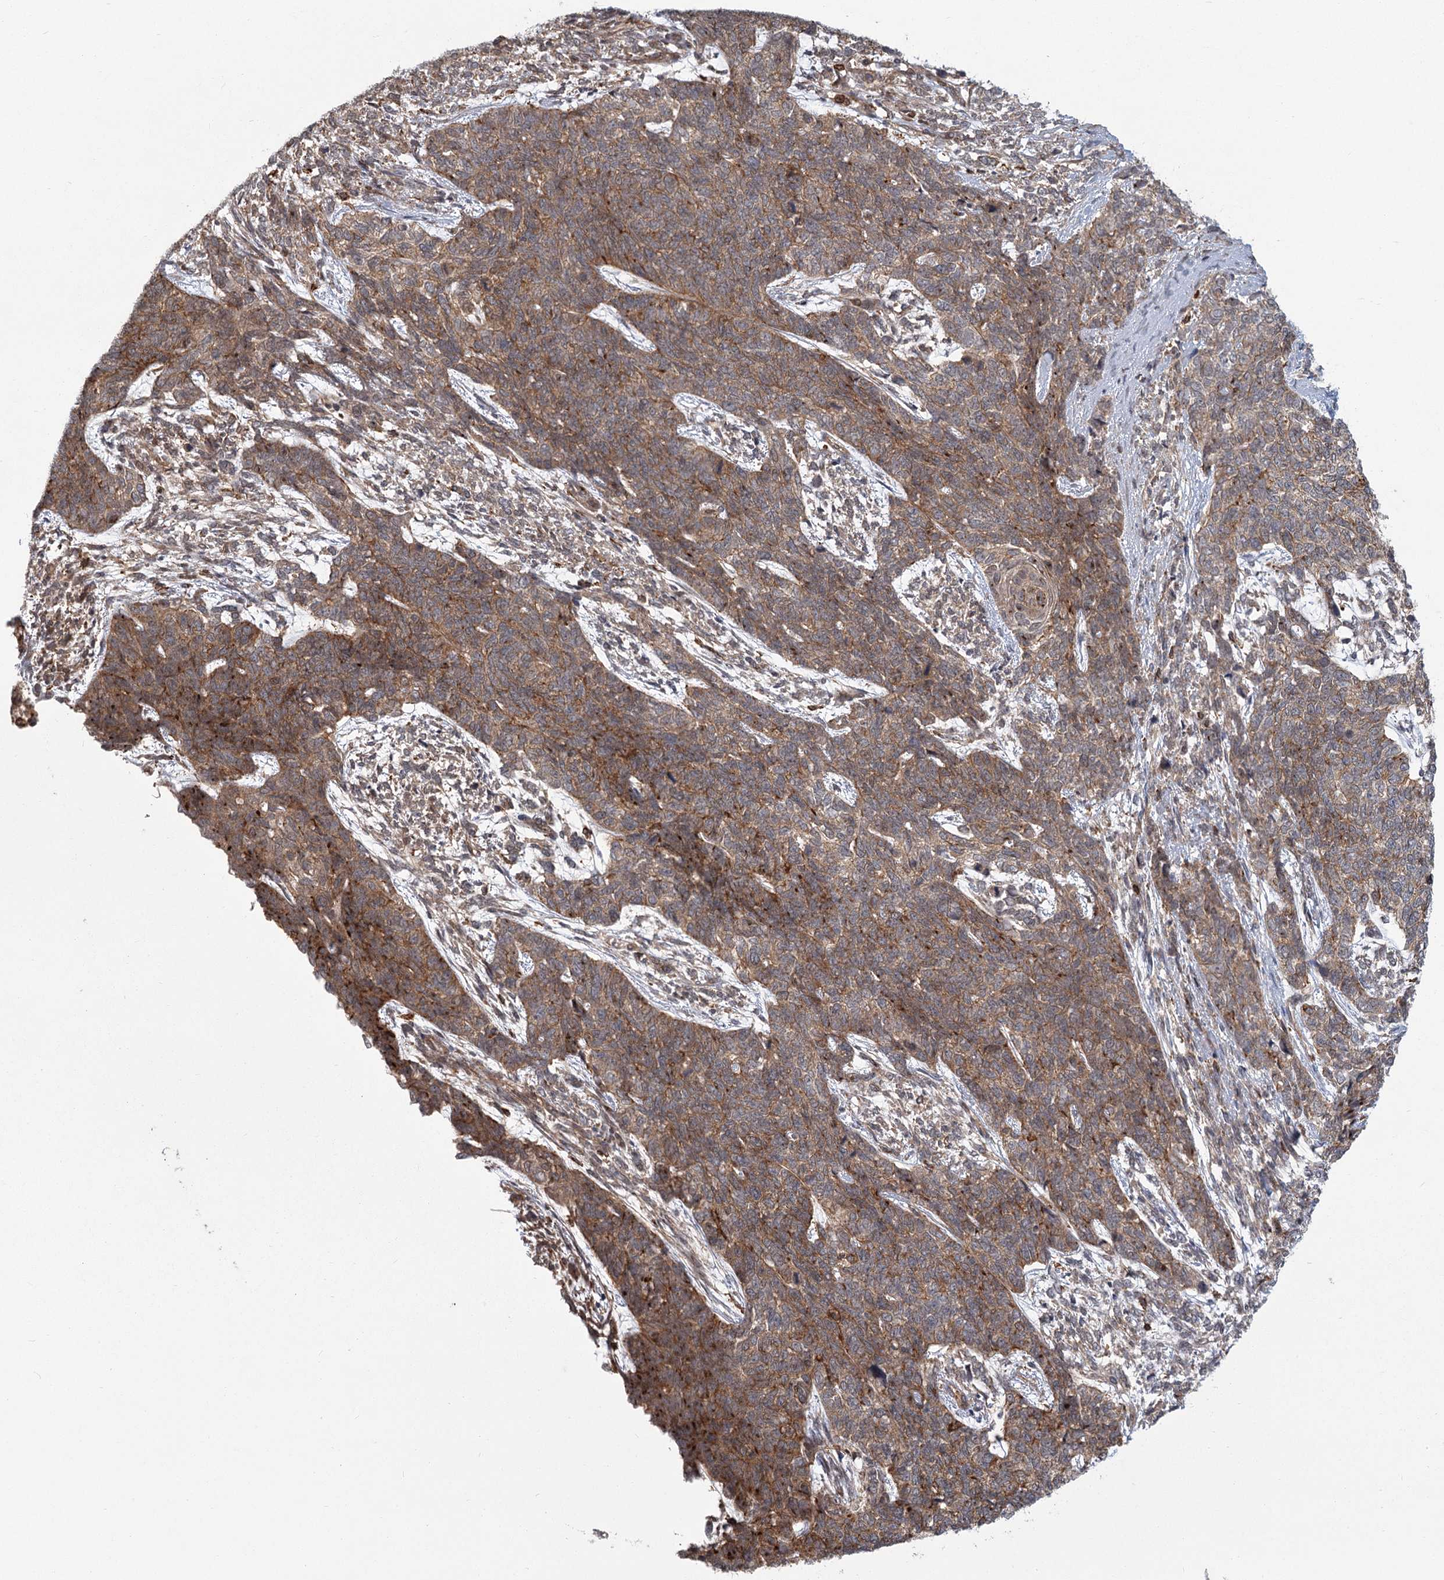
{"staining": {"intensity": "moderate", "quantity": ">75%", "location": "cytoplasmic/membranous"}, "tissue": "cervical cancer", "cell_type": "Tumor cells", "image_type": "cancer", "snomed": [{"axis": "morphology", "description": "Squamous cell carcinoma, NOS"}, {"axis": "topography", "description": "Cervix"}], "caption": "Brown immunohistochemical staining in squamous cell carcinoma (cervical) reveals moderate cytoplasmic/membranous expression in about >75% of tumor cells. The staining is performed using DAB (3,3'-diaminobenzidine) brown chromogen to label protein expression. The nuclei are counter-stained blue using hematoxylin.", "gene": "MEPE", "patient": {"sex": "female", "age": 63}}